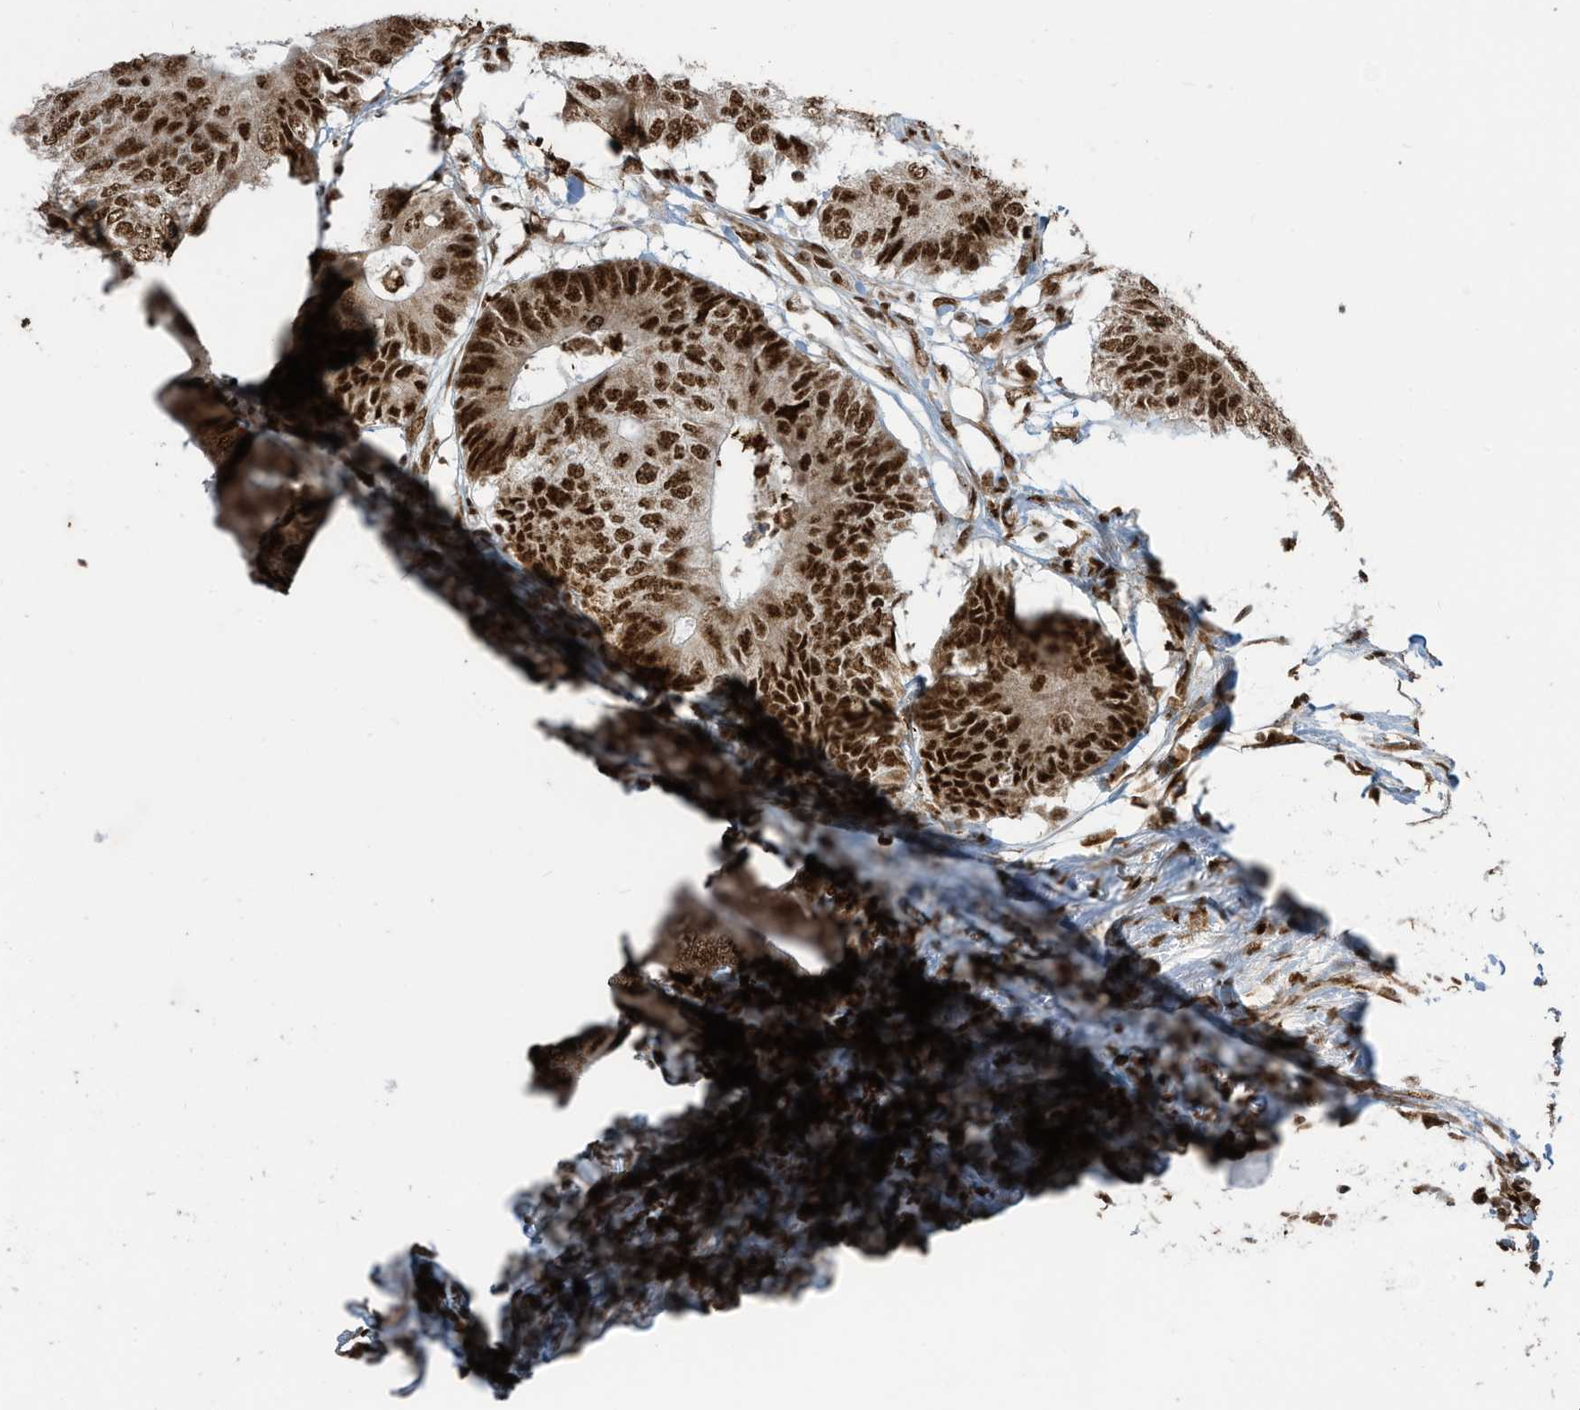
{"staining": {"intensity": "strong", "quantity": ">75%", "location": "nuclear"}, "tissue": "colorectal cancer", "cell_type": "Tumor cells", "image_type": "cancer", "snomed": [{"axis": "morphology", "description": "Adenocarcinoma, NOS"}, {"axis": "topography", "description": "Colon"}], "caption": "Colorectal adenocarcinoma tissue exhibits strong nuclear staining in about >75% of tumor cells", "gene": "LBH", "patient": {"sex": "male", "age": 71}}